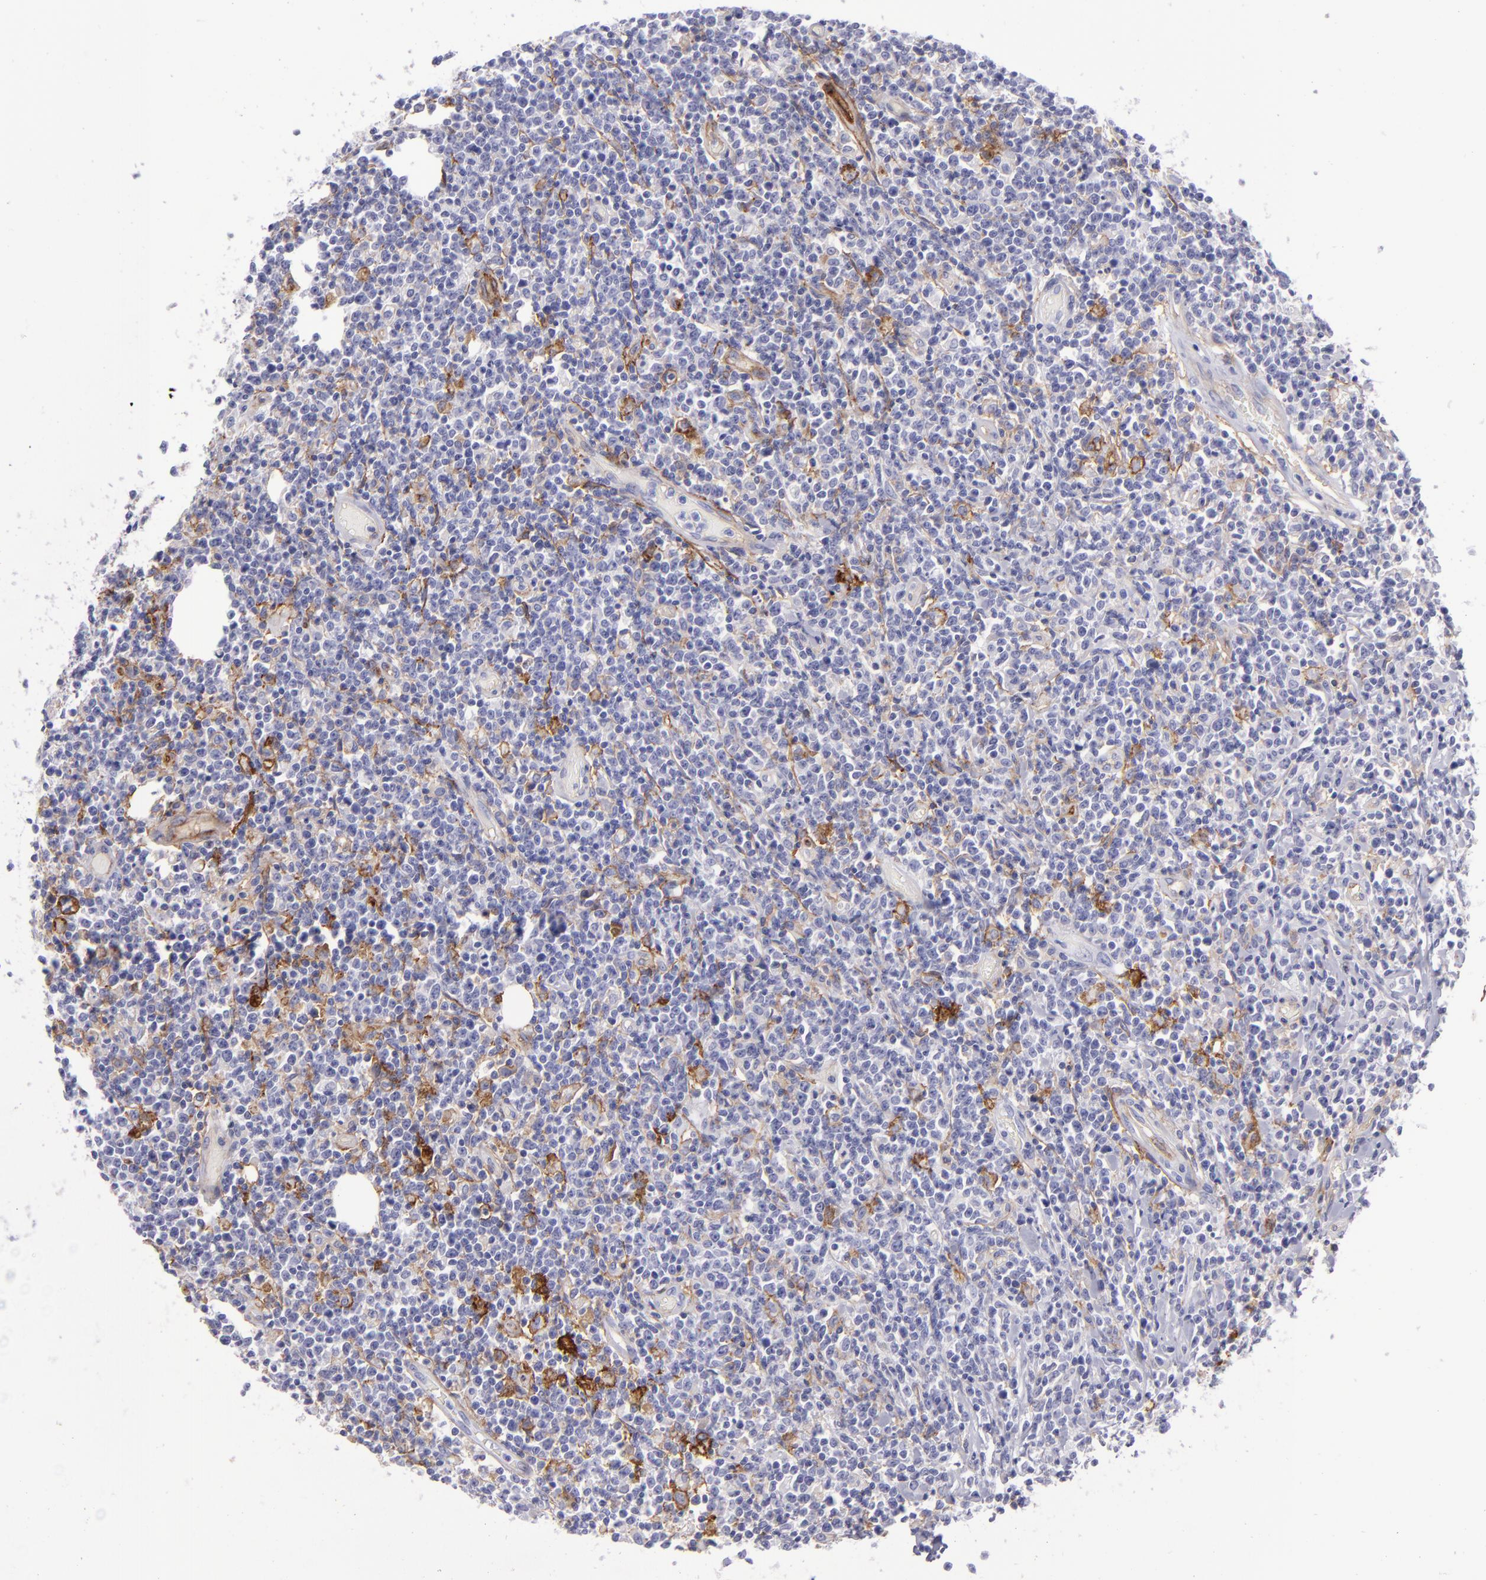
{"staining": {"intensity": "negative", "quantity": "none", "location": "none"}, "tissue": "lymphoma", "cell_type": "Tumor cells", "image_type": "cancer", "snomed": [{"axis": "morphology", "description": "Malignant lymphoma, non-Hodgkin's type, High grade"}, {"axis": "topography", "description": "Colon"}], "caption": "This histopathology image is of high-grade malignant lymphoma, non-Hodgkin's type stained with immunohistochemistry to label a protein in brown with the nuclei are counter-stained blue. There is no expression in tumor cells.", "gene": "ACE", "patient": {"sex": "male", "age": 82}}